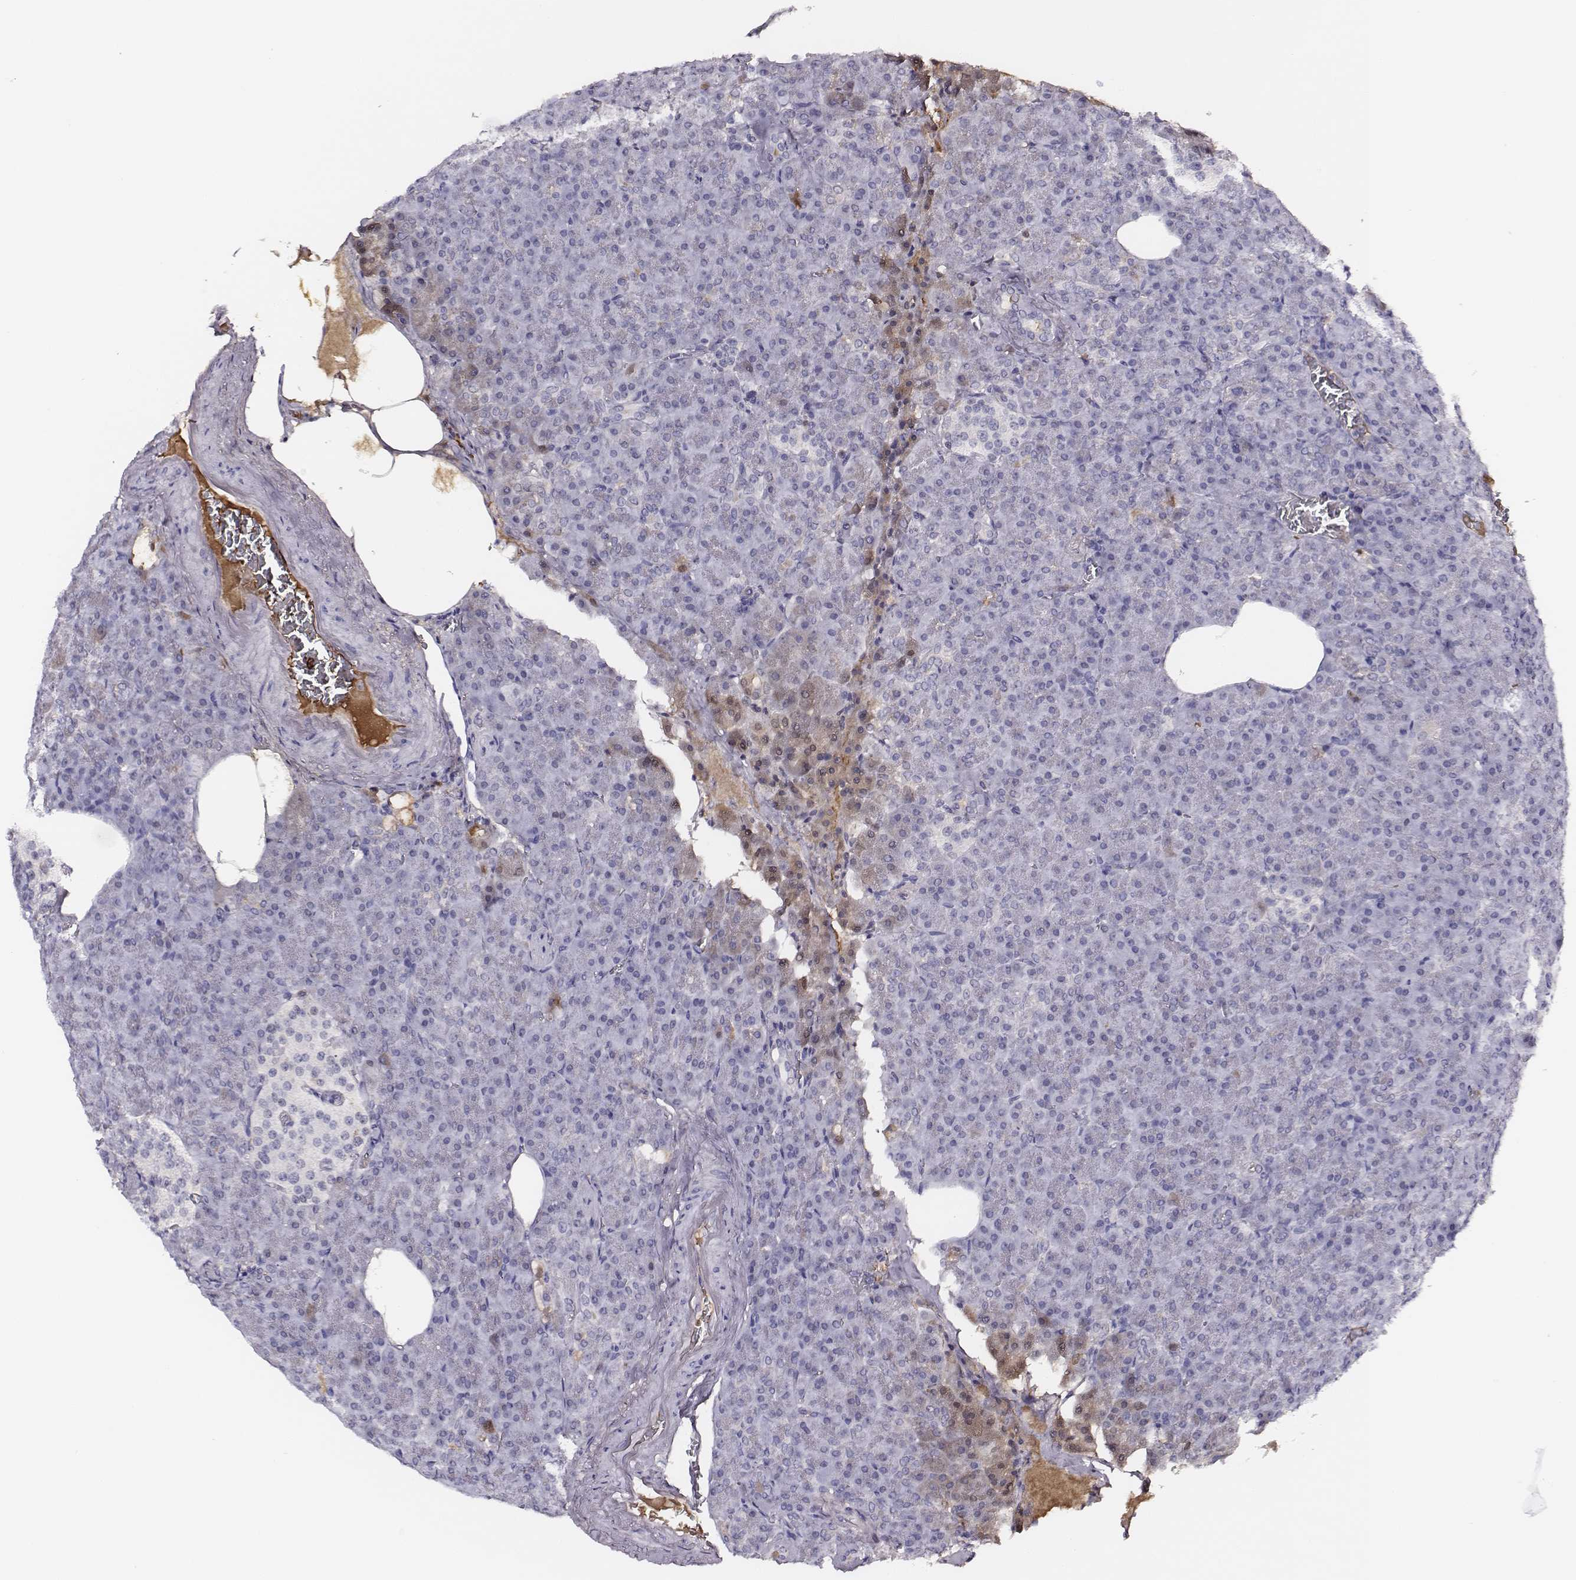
{"staining": {"intensity": "negative", "quantity": "none", "location": "none"}, "tissue": "pancreas", "cell_type": "Exocrine glandular cells", "image_type": "normal", "snomed": [{"axis": "morphology", "description": "Normal tissue, NOS"}, {"axis": "topography", "description": "Pancreas"}], "caption": "Immunohistochemistry (IHC) histopathology image of normal human pancreas stained for a protein (brown), which demonstrates no staining in exocrine glandular cells. (DAB immunohistochemistry with hematoxylin counter stain).", "gene": "TF", "patient": {"sex": "female", "age": 74}}